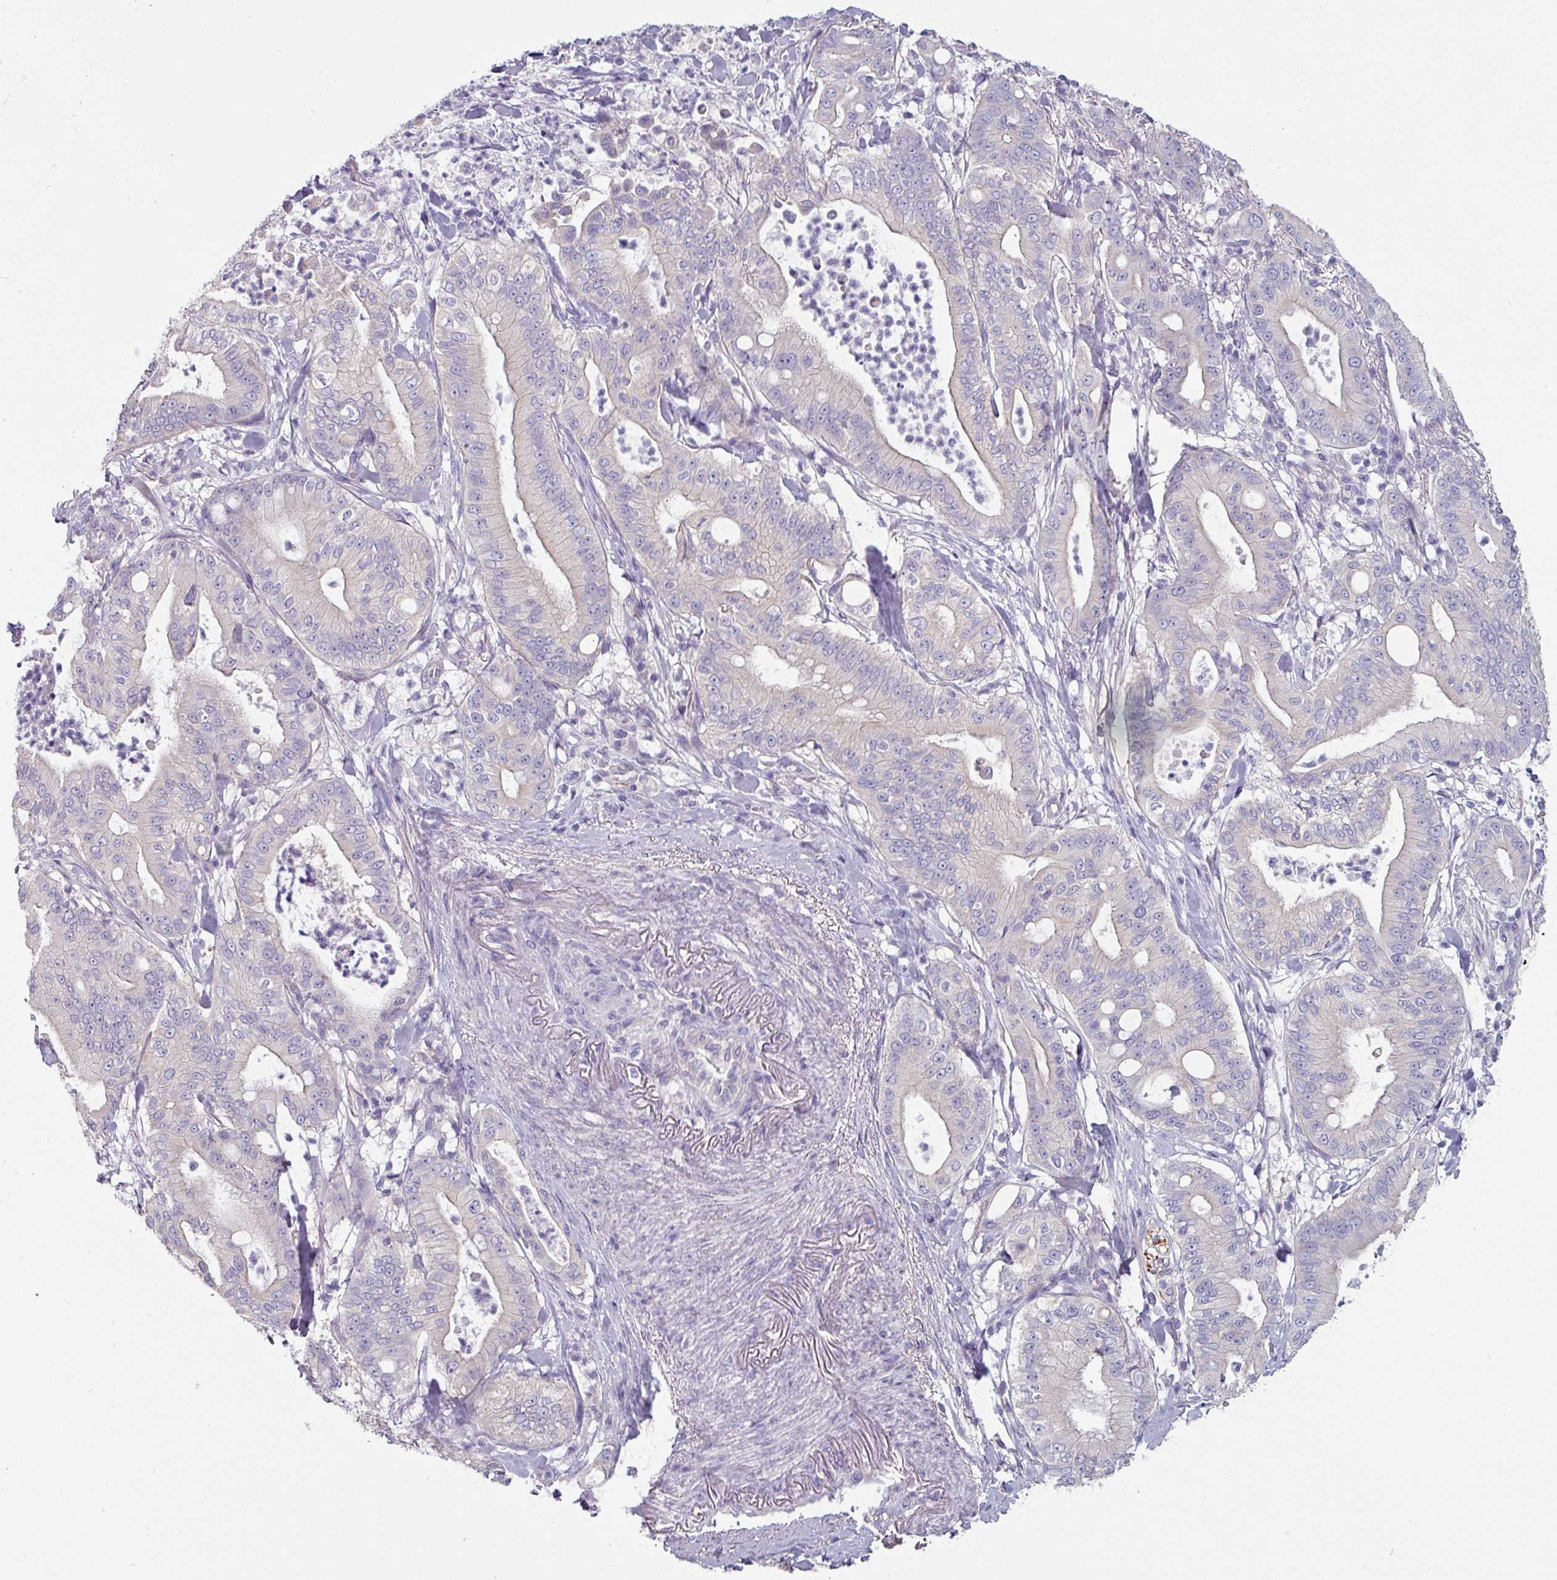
{"staining": {"intensity": "negative", "quantity": "none", "location": "none"}, "tissue": "pancreatic cancer", "cell_type": "Tumor cells", "image_type": "cancer", "snomed": [{"axis": "morphology", "description": "Adenocarcinoma, NOS"}, {"axis": "topography", "description": "Pancreas"}], "caption": "Tumor cells show no significant protein expression in pancreatic cancer.", "gene": "SLC17A7", "patient": {"sex": "male", "age": 71}}